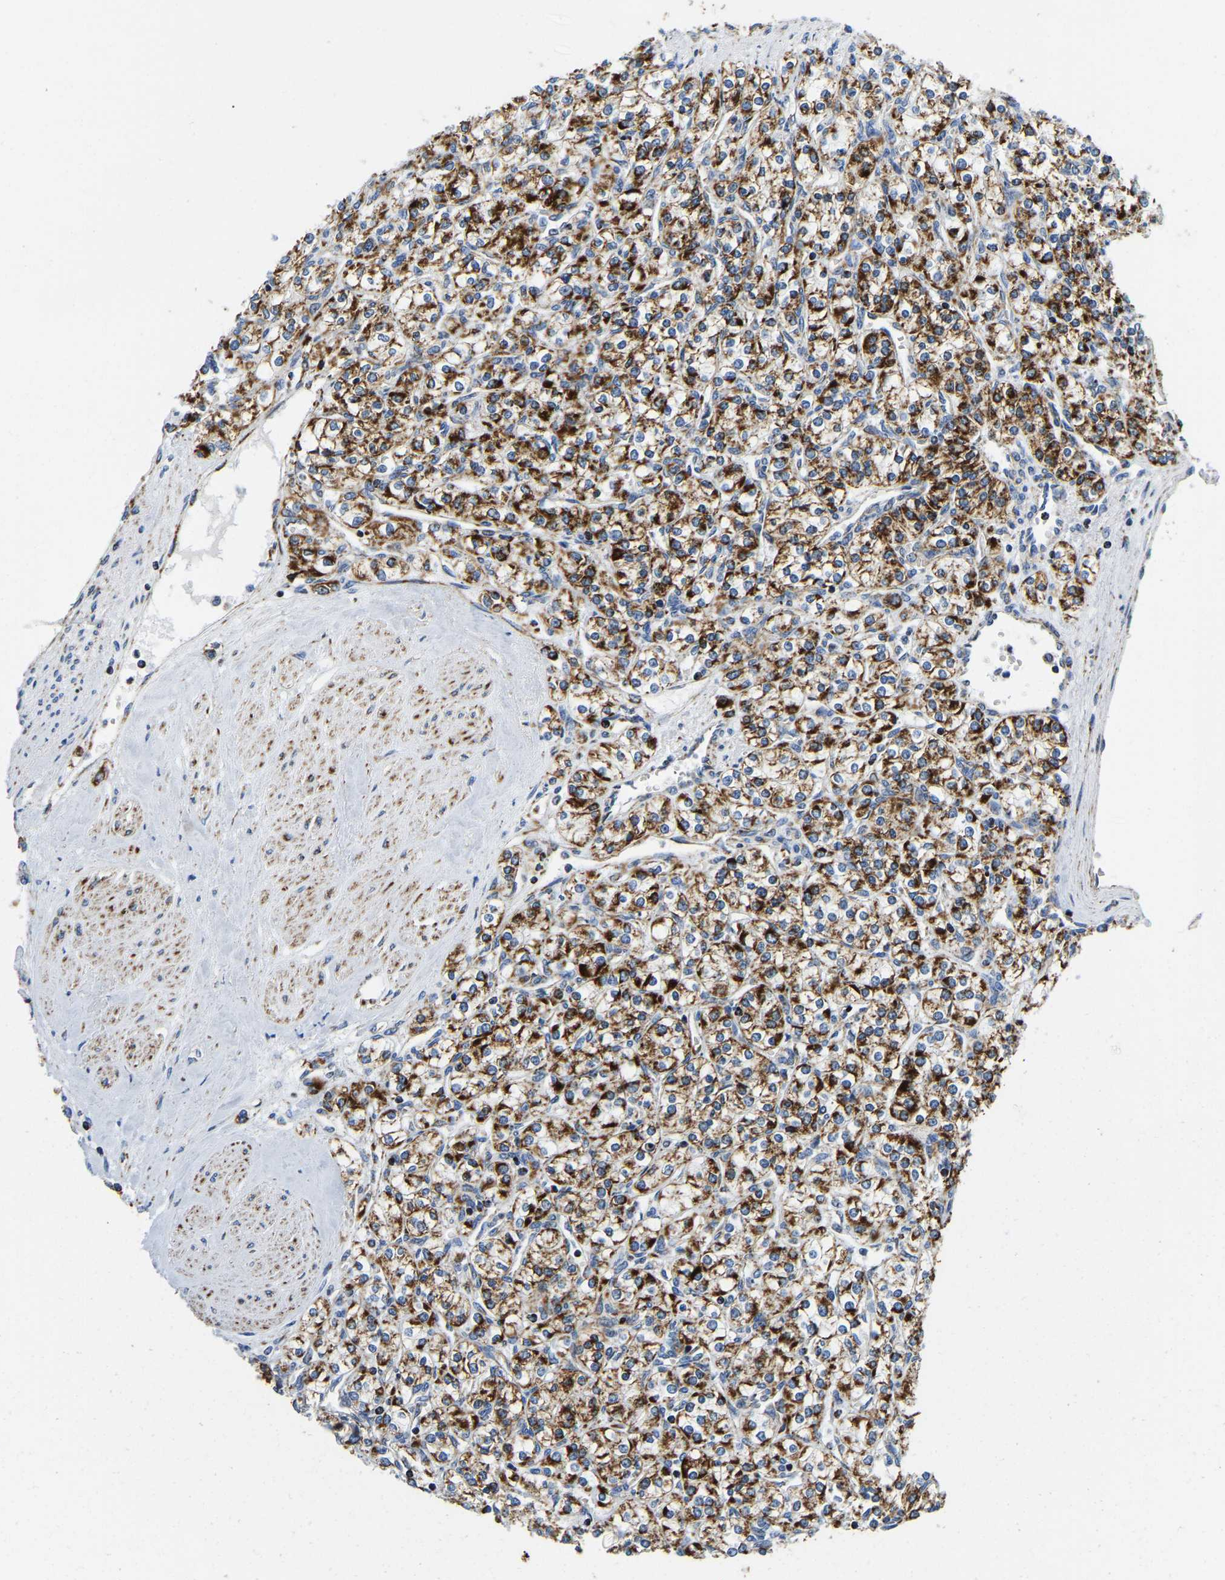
{"staining": {"intensity": "strong", "quantity": ">75%", "location": "cytoplasmic/membranous"}, "tissue": "renal cancer", "cell_type": "Tumor cells", "image_type": "cancer", "snomed": [{"axis": "morphology", "description": "Adenocarcinoma, NOS"}, {"axis": "topography", "description": "Kidney"}], "caption": "Renal cancer stained for a protein displays strong cytoplasmic/membranous positivity in tumor cells.", "gene": "SFXN1", "patient": {"sex": "male", "age": 77}}